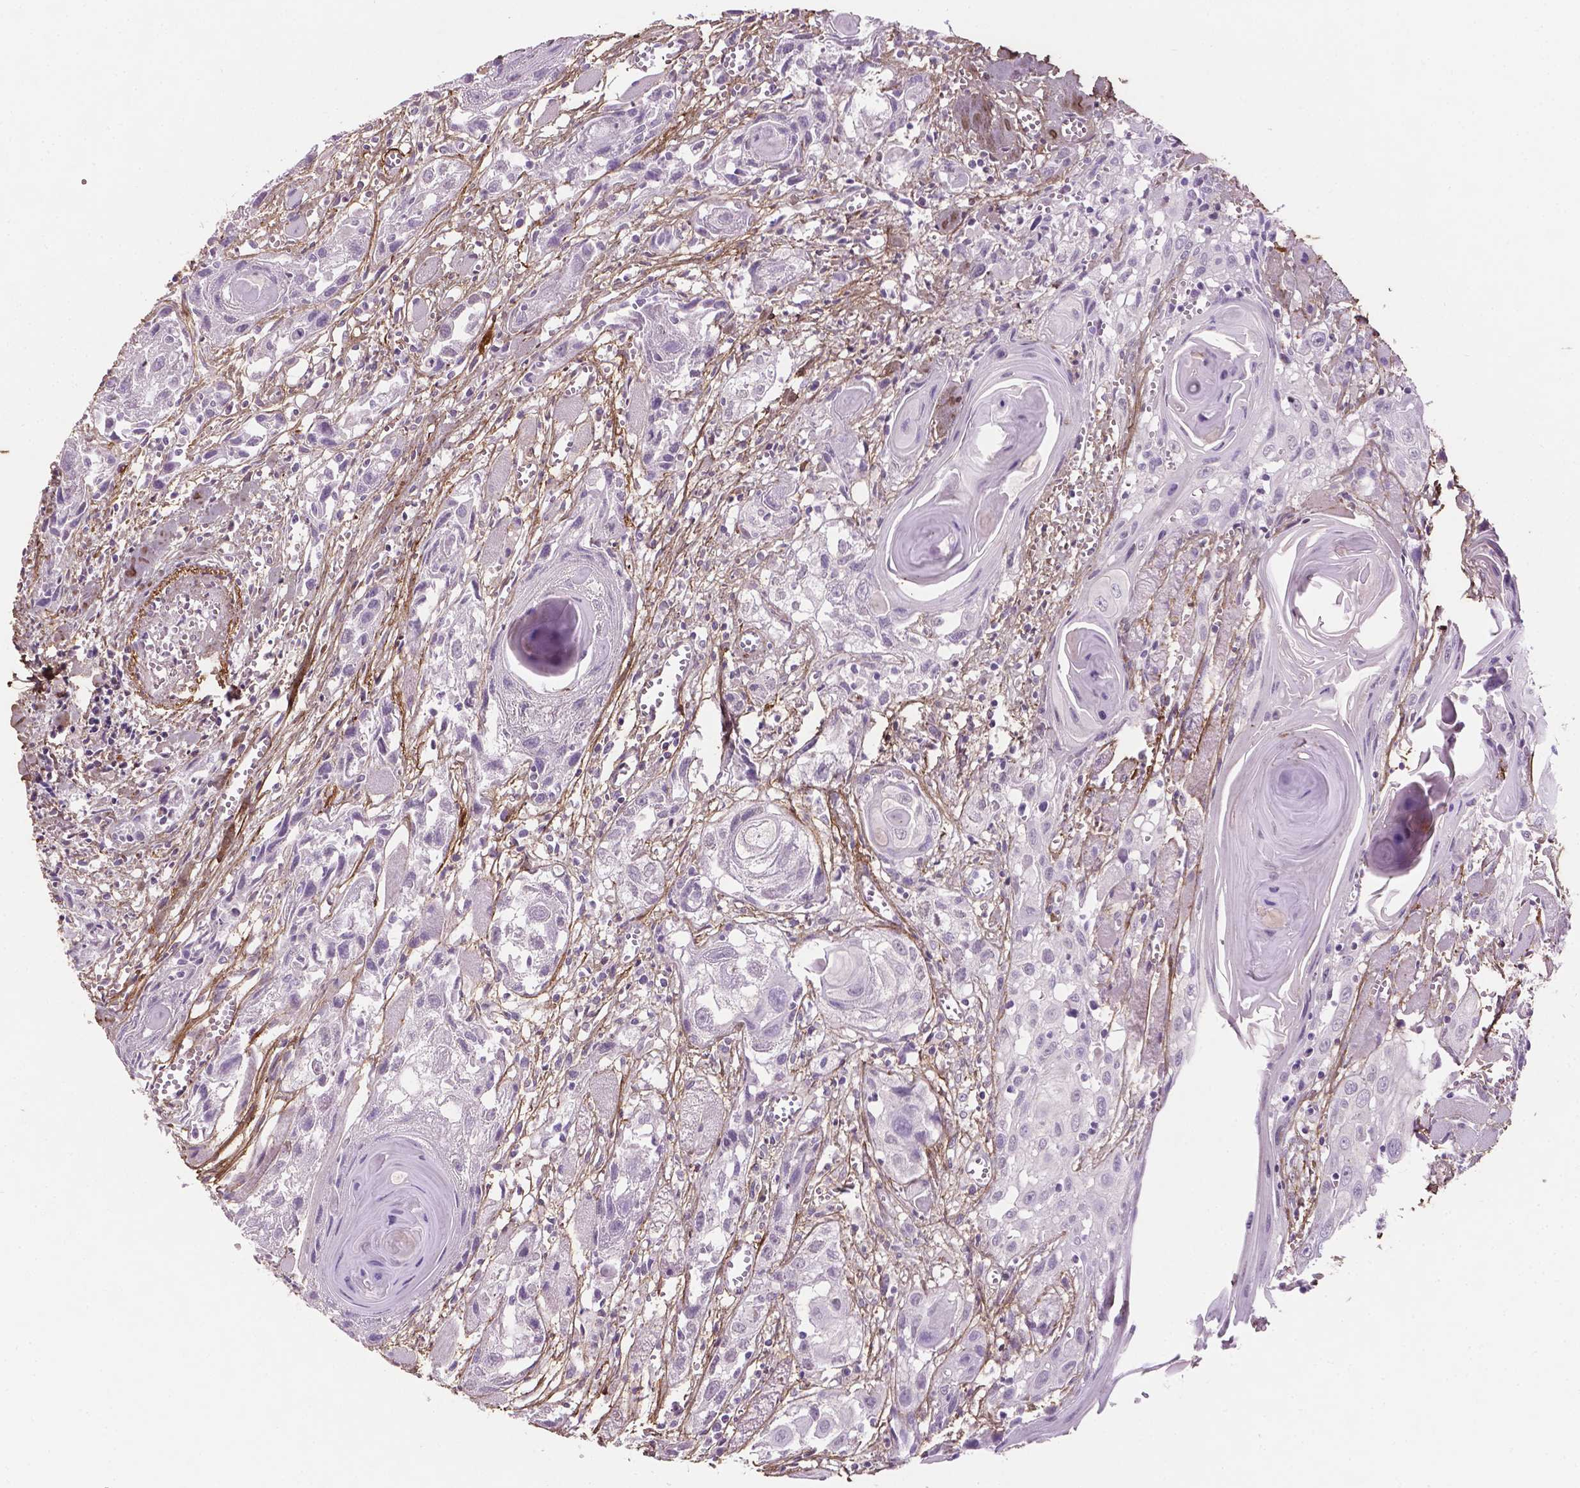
{"staining": {"intensity": "negative", "quantity": "none", "location": "none"}, "tissue": "head and neck cancer", "cell_type": "Tumor cells", "image_type": "cancer", "snomed": [{"axis": "morphology", "description": "Squamous cell carcinoma, NOS"}, {"axis": "topography", "description": "Head-Neck"}], "caption": "Immunohistochemistry micrograph of human head and neck cancer (squamous cell carcinoma) stained for a protein (brown), which reveals no expression in tumor cells.", "gene": "DLG2", "patient": {"sex": "female", "age": 80}}